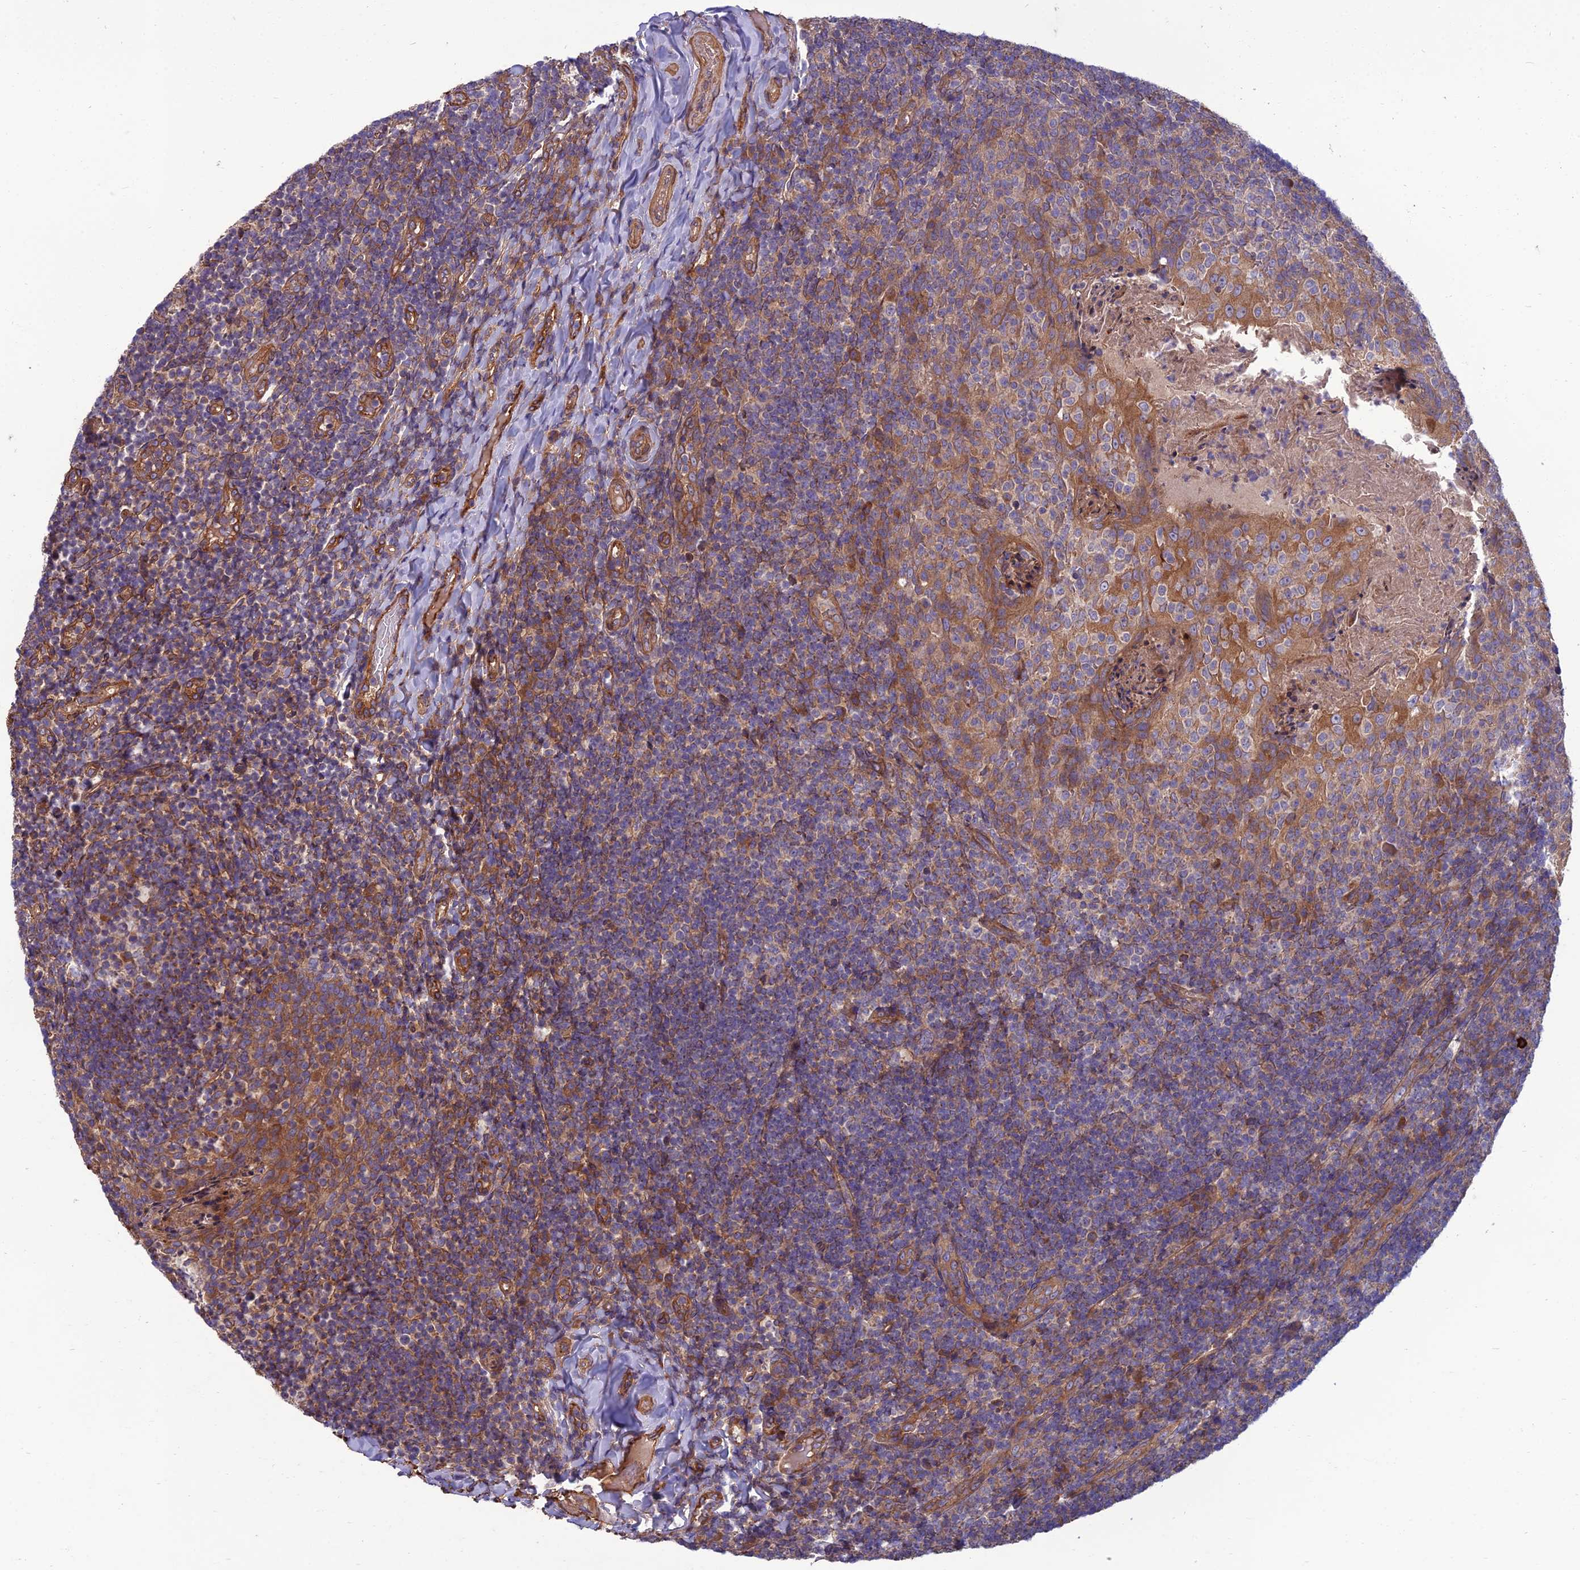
{"staining": {"intensity": "moderate", "quantity": "<25%", "location": "cytoplasmic/membranous"}, "tissue": "tonsil", "cell_type": "Germinal center cells", "image_type": "normal", "snomed": [{"axis": "morphology", "description": "Normal tissue, NOS"}, {"axis": "topography", "description": "Tonsil"}], "caption": "IHC micrograph of normal tonsil: human tonsil stained using immunohistochemistry (IHC) exhibits low levels of moderate protein expression localized specifically in the cytoplasmic/membranous of germinal center cells, appearing as a cytoplasmic/membranous brown color.", "gene": "WDR24", "patient": {"sex": "female", "age": 10}}